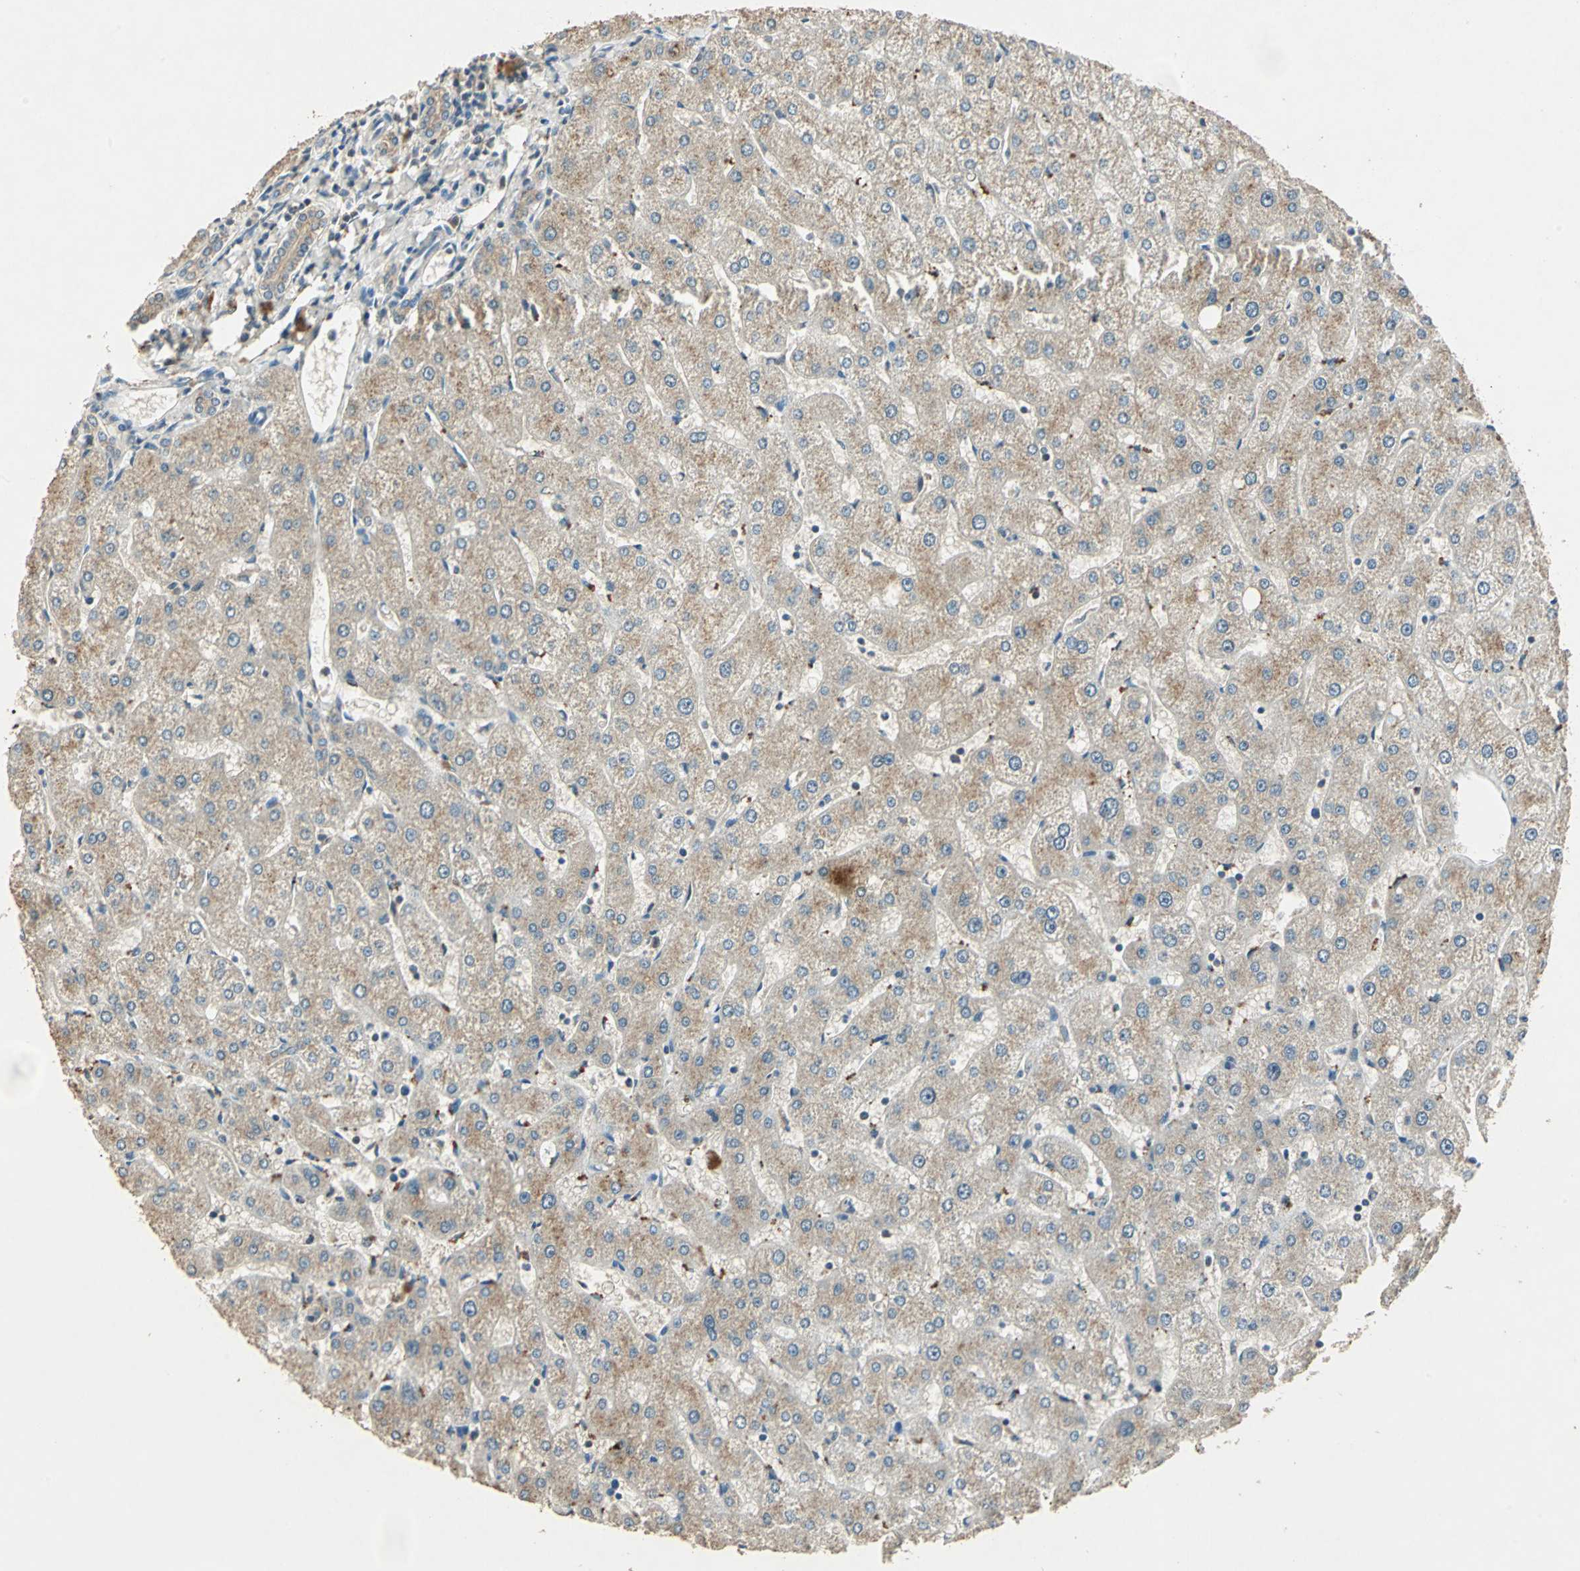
{"staining": {"intensity": "weak", "quantity": ">75%", "location": "cytoplasmic/membranous"}, "tissue": "liver", "cell_type": "Cholangiocytes", "image_type": "normal", "snomed": [{"axis": "morphology", "description": "Normal tissue, NOS"}, {"axis": "topography", "description": "Liver"}], "caption": "Immunohistochemistry (IHC) histopathology image of benign liver stained for a protein (brown), which exhibits low levels of weak cytoplasmic/membranous positivity in approximately >75% of cholangiocytes.", "gene": "AHSA1", "patient": {"sex": "male", "age": 67}}